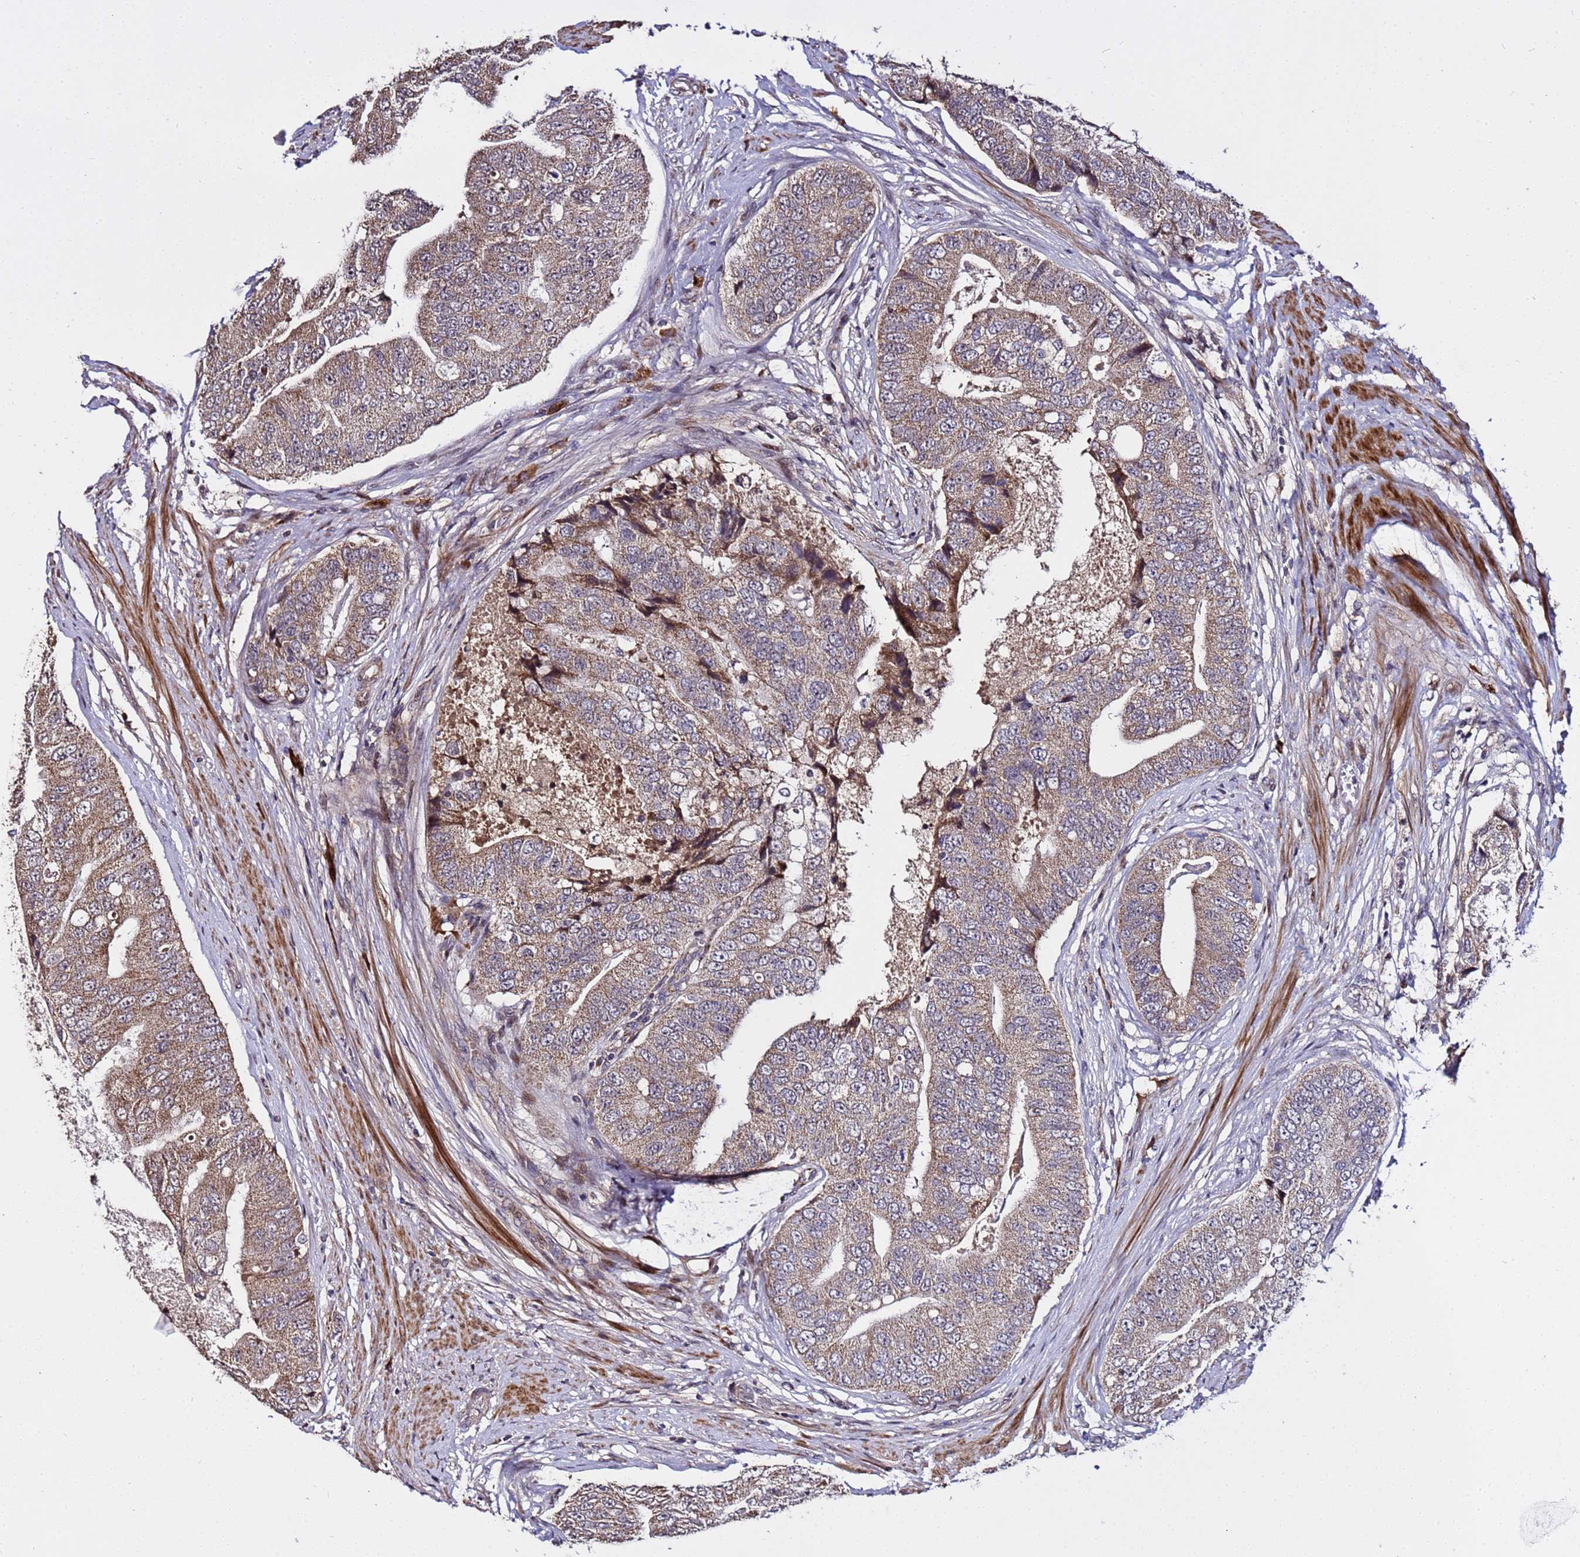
{"staining": {"intensity": "moderate", "quantity": ">75%", "location": "cytoplasmic/membranous"}, "tissue": "prostate cancer", "cell_type": "Tumor cells", "image_type": "cancer", "snomed": [{"axis": "morphology", "description": "Adenocarcinoma, High grade"}, {"axis": "topography", "description": "Prostate"}], "caption": "Protein expression analysis of prostate cancer exhibits moderate cytoplasmic/membranous staining in about >75% of tumor cells.", "gene": "WNK4", "patient": {"sex": "male", "age": 70}}